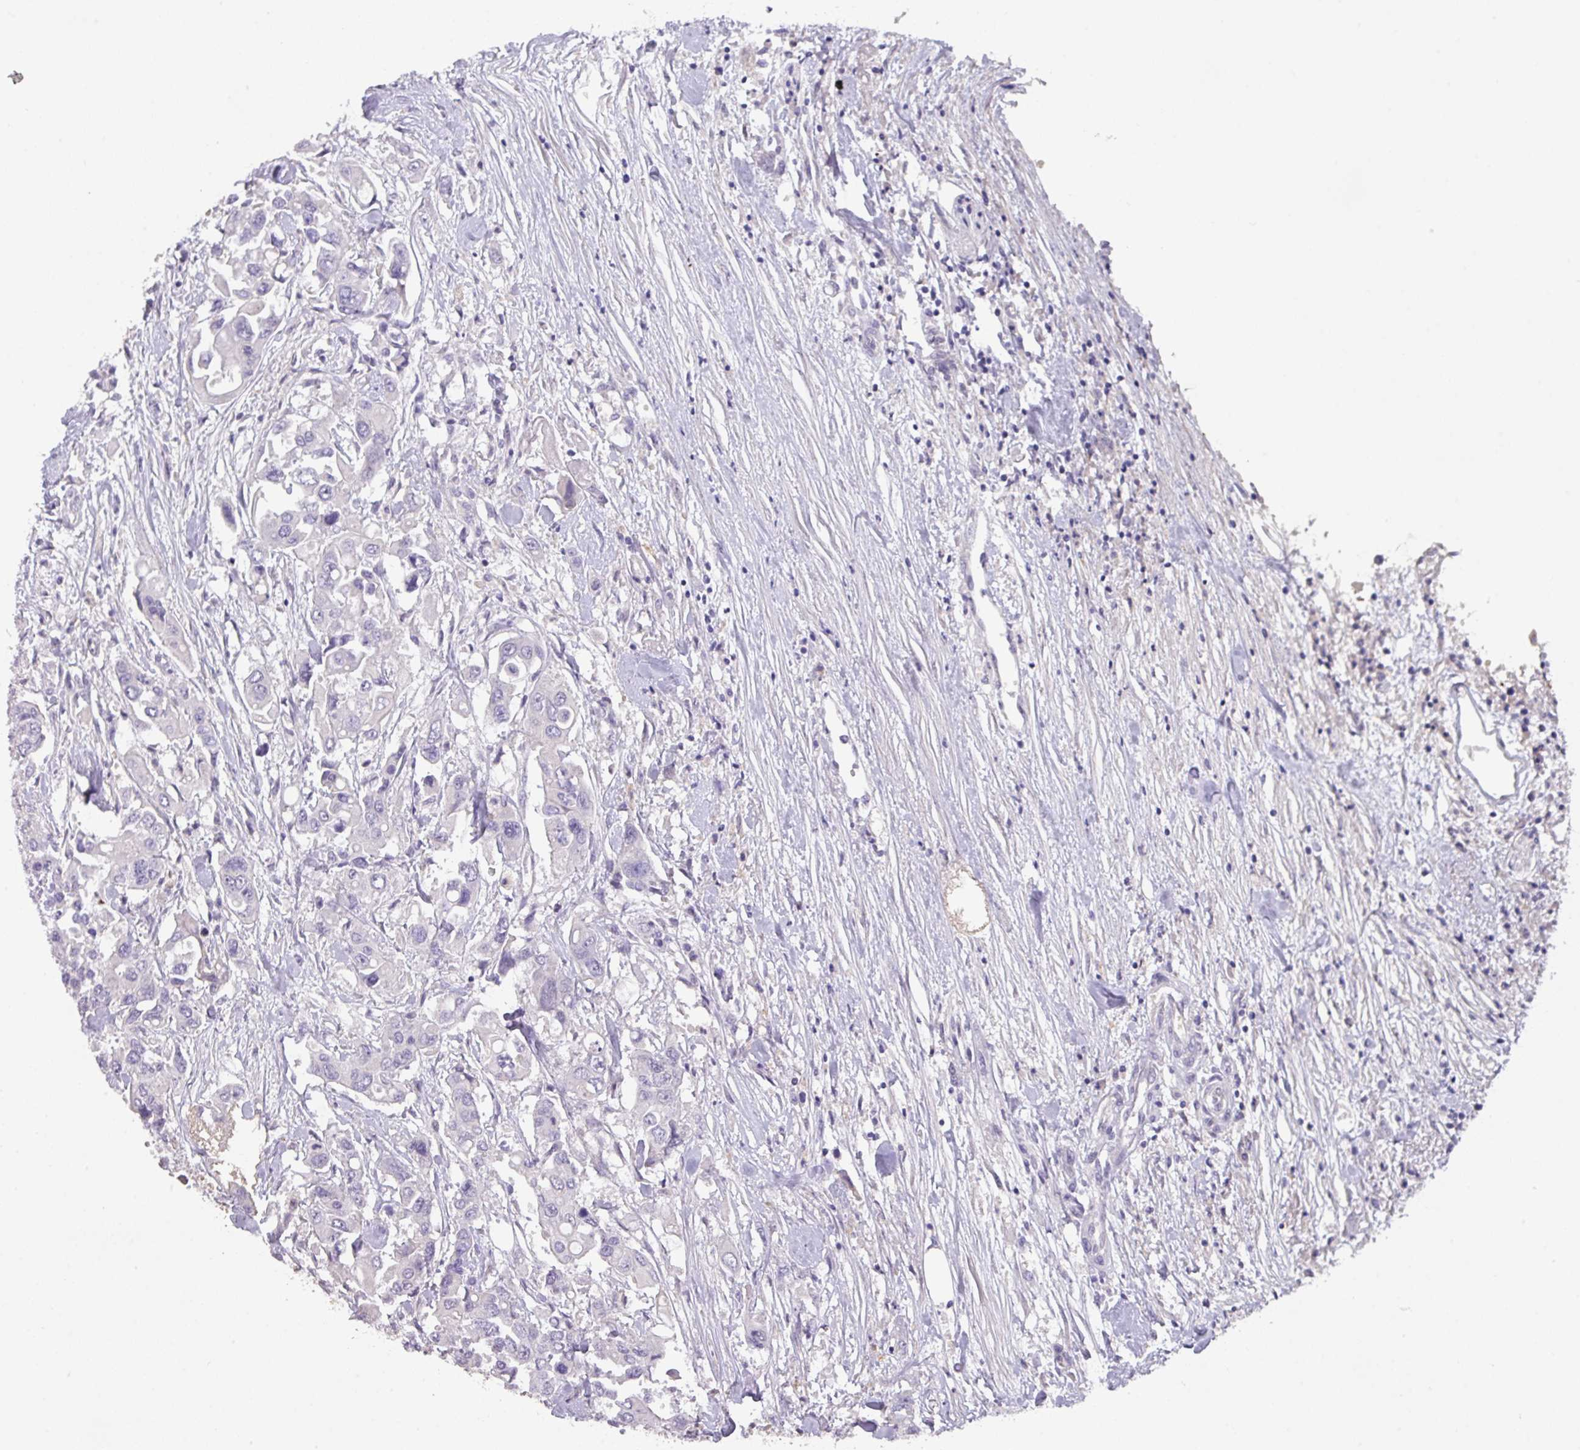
{"staining": {"intensity": "negative", "quantity": "none", "location": "none"}, "tissue": "colorectal cancer", "cell_type": "Tumor cells", "image_type": "cancer", "snomed": [{"axis": "morphology", "description": "Adenocarcinoma, NOS"}, {"axis": "topography", "description": "Colon"}], "caption": "Immunohistochemistry of human colorectal adenocarcinoma reveals no expression in tumor cells.", "gene": "PRADC1", "patient": {"sex": "male", "age": 77}}